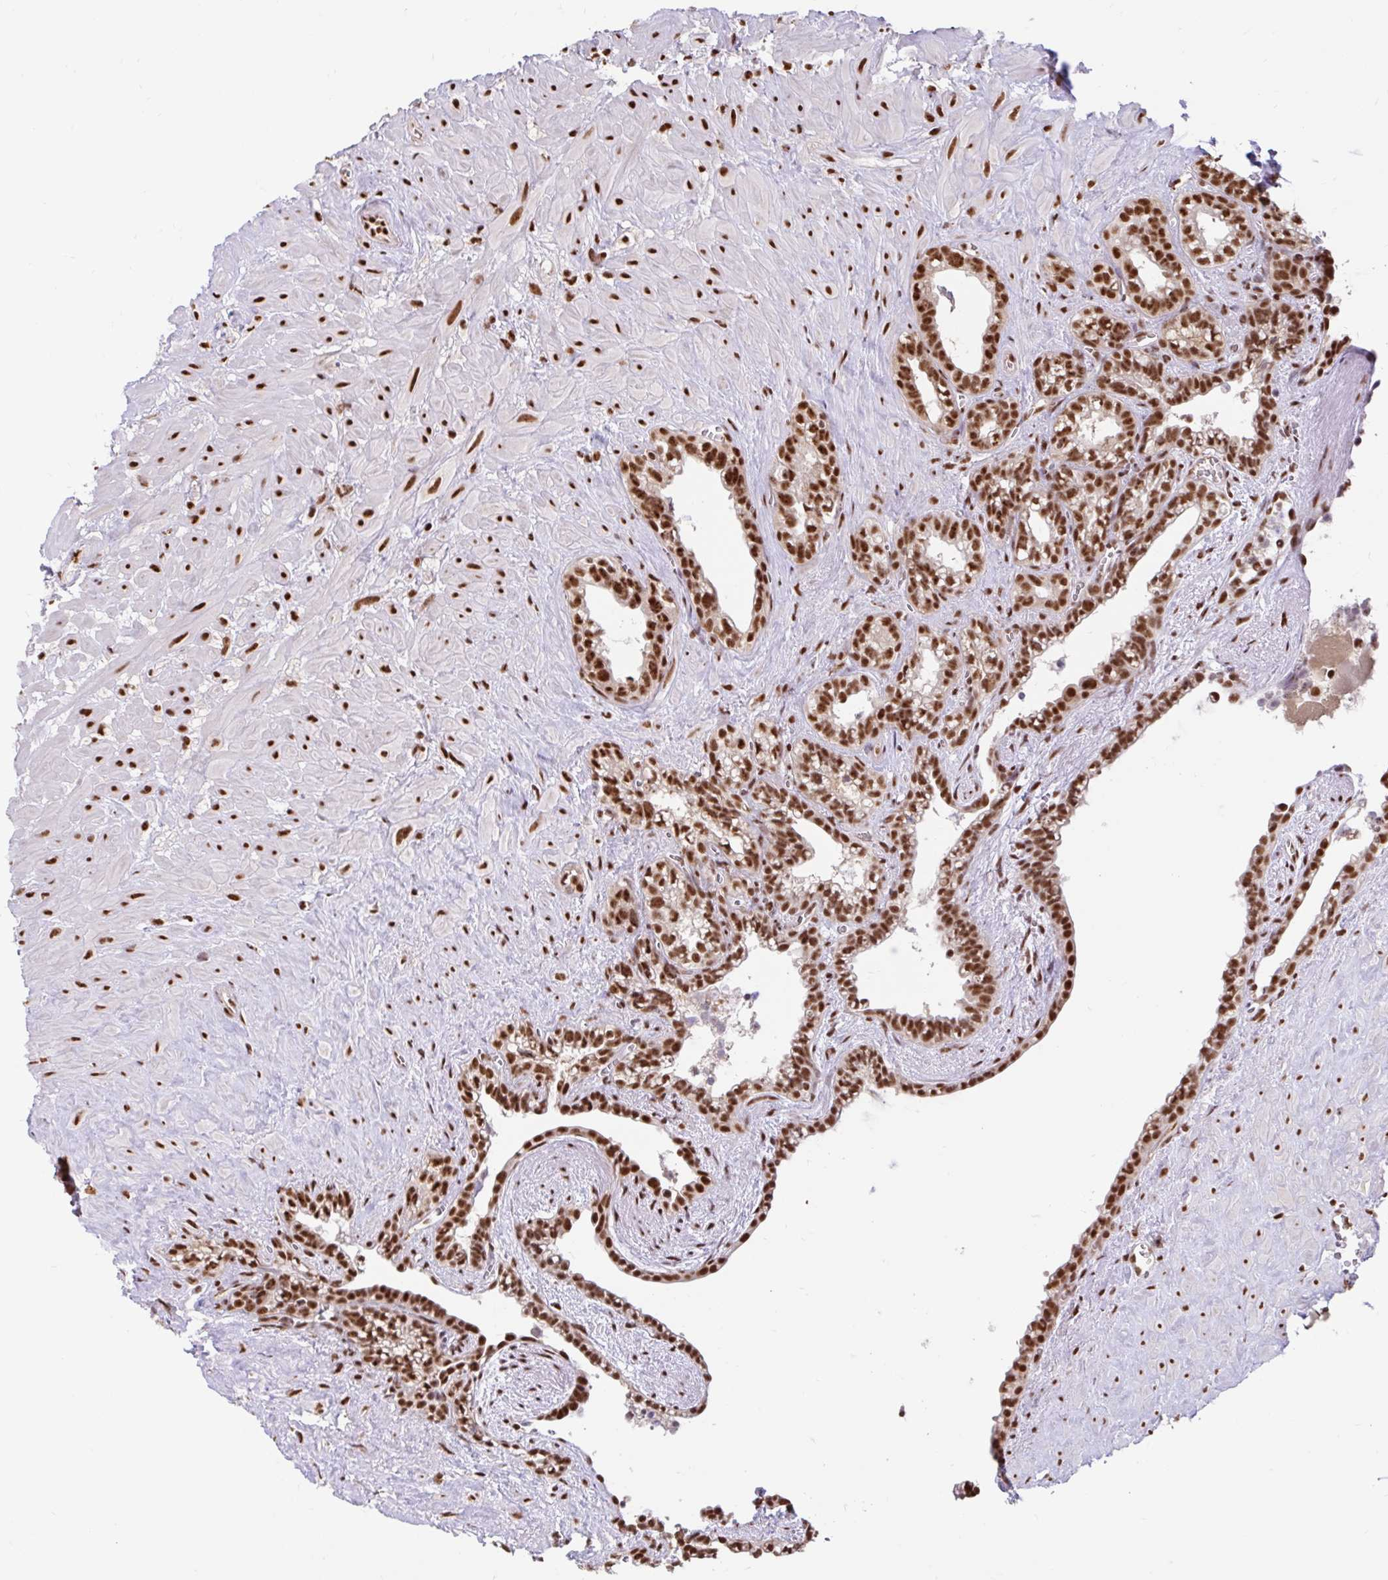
{"staining": {"intensity": "strong", "quantity": ">75%", "location": "nuclear"}, "tissue": "seminal vesicle", "cell_type": "Glandular cells", "image_type": "normal", "snomed": [{"axis": "morphology", "description": "Normal tissue, NOS"}, {"axis": "topography", "description": "Seminal veicle"}], "caption": "Seminal vesicle stained with DAB (3,3'-diaminobenzidine) immunohistochemistry displays high levels of strong nuclear positivity in about >75% of glandular cells.", "gene": "ABCA9", "patient": {"sex": "male", "age": 76}}